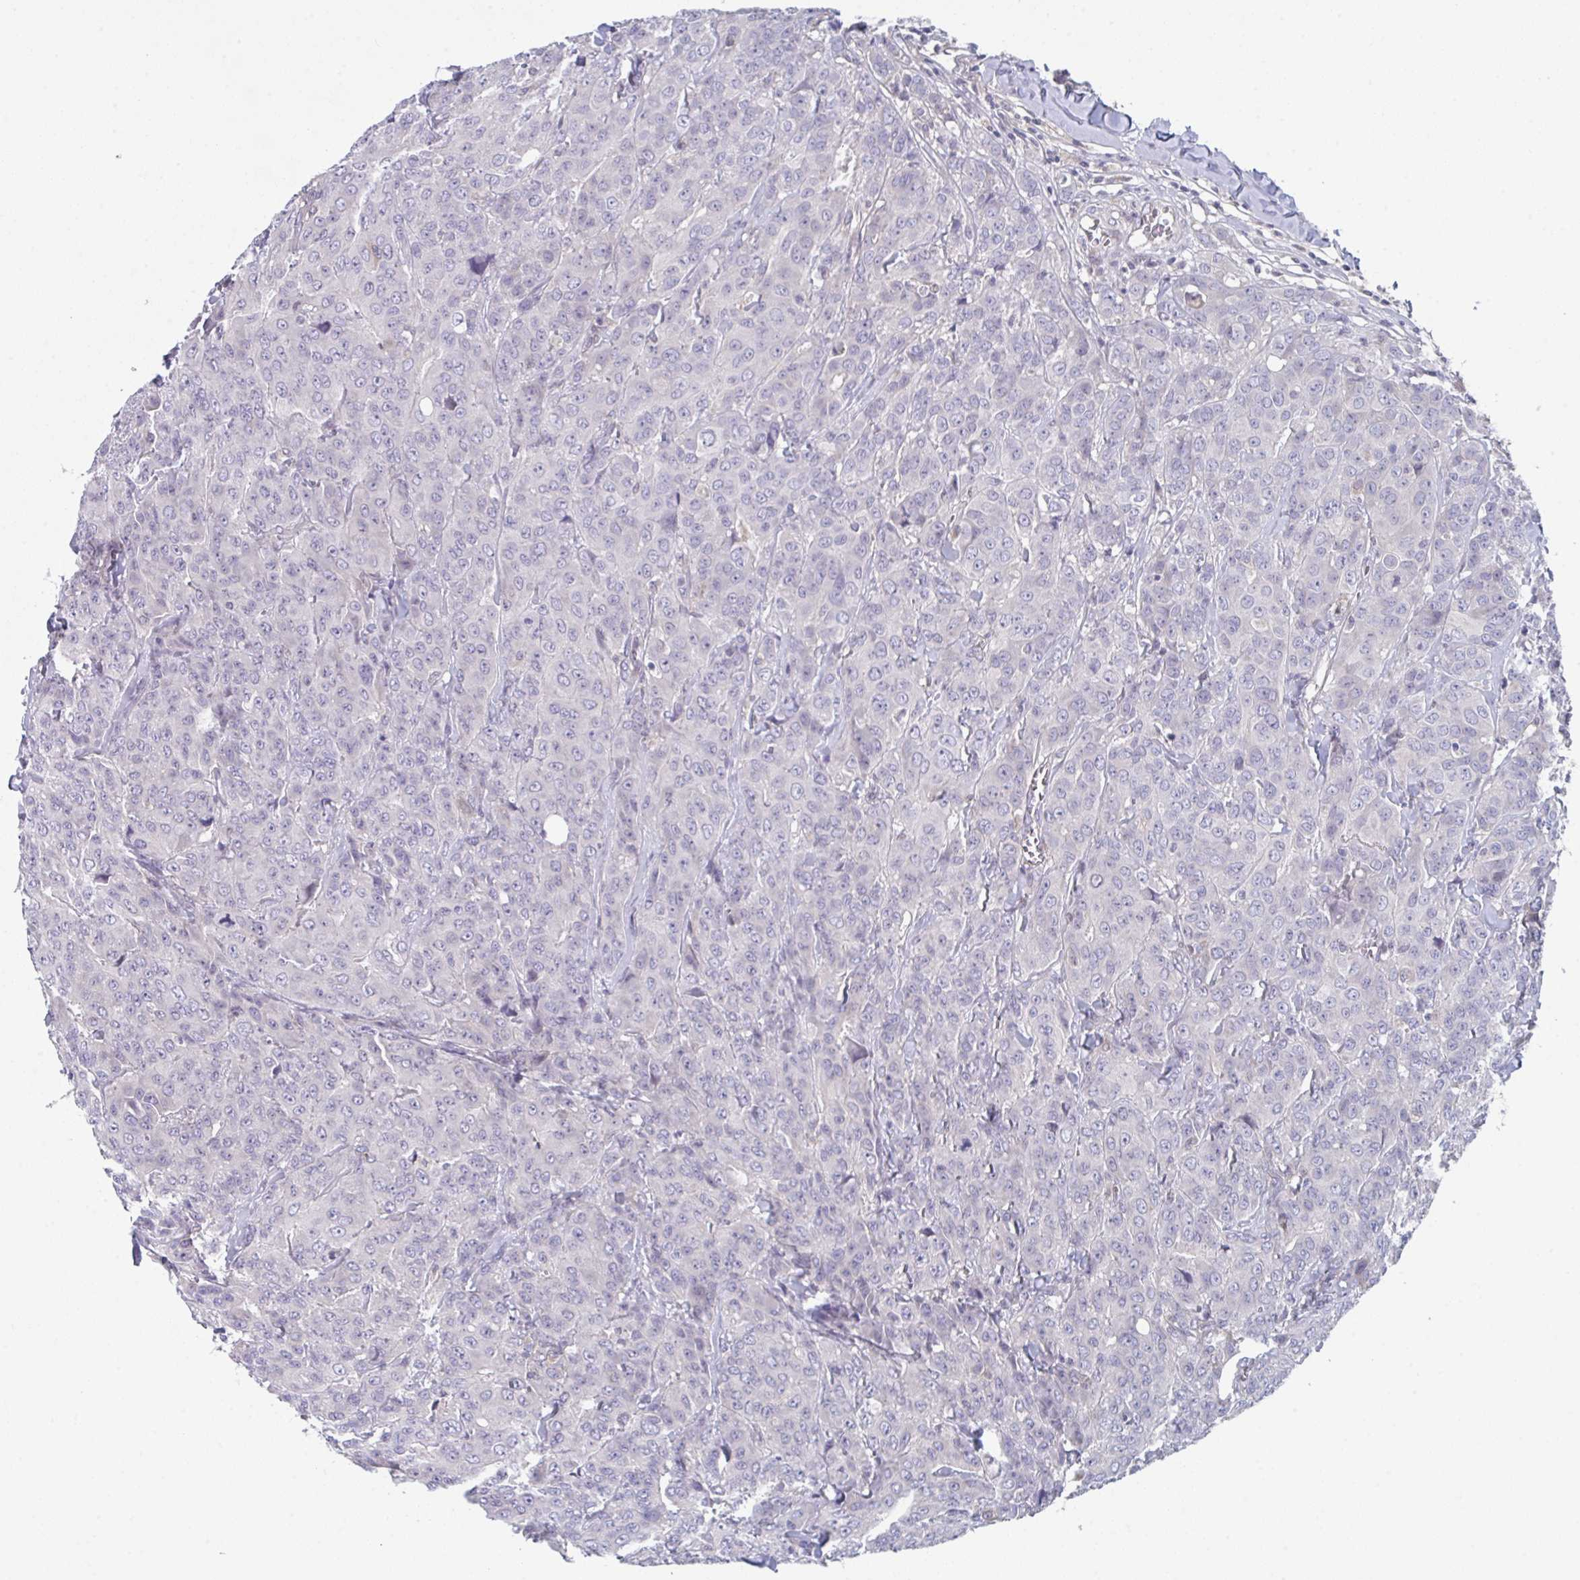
{"staining": {"intensity": "negative", "quantity": "none", "location": "none"}, "tissue": "breast cancer", "cell_type": "Tumor cells", "image_type": "cancer", "snomed": [{"axis": "morphology", "description": "Normal tissue, NOS"}, {"axis": "morphology", "description": "Duct carcinoma"}, {"axis": "topography", "description": "Breast"}], "caption": "DAB immunohistochemical staining of human infiltrating ductal carcinoma (breast) exhibits no significant positivity in tumor cells.", "gene": "PTPRD", "patient": {"sex": "female", "age": 43}}